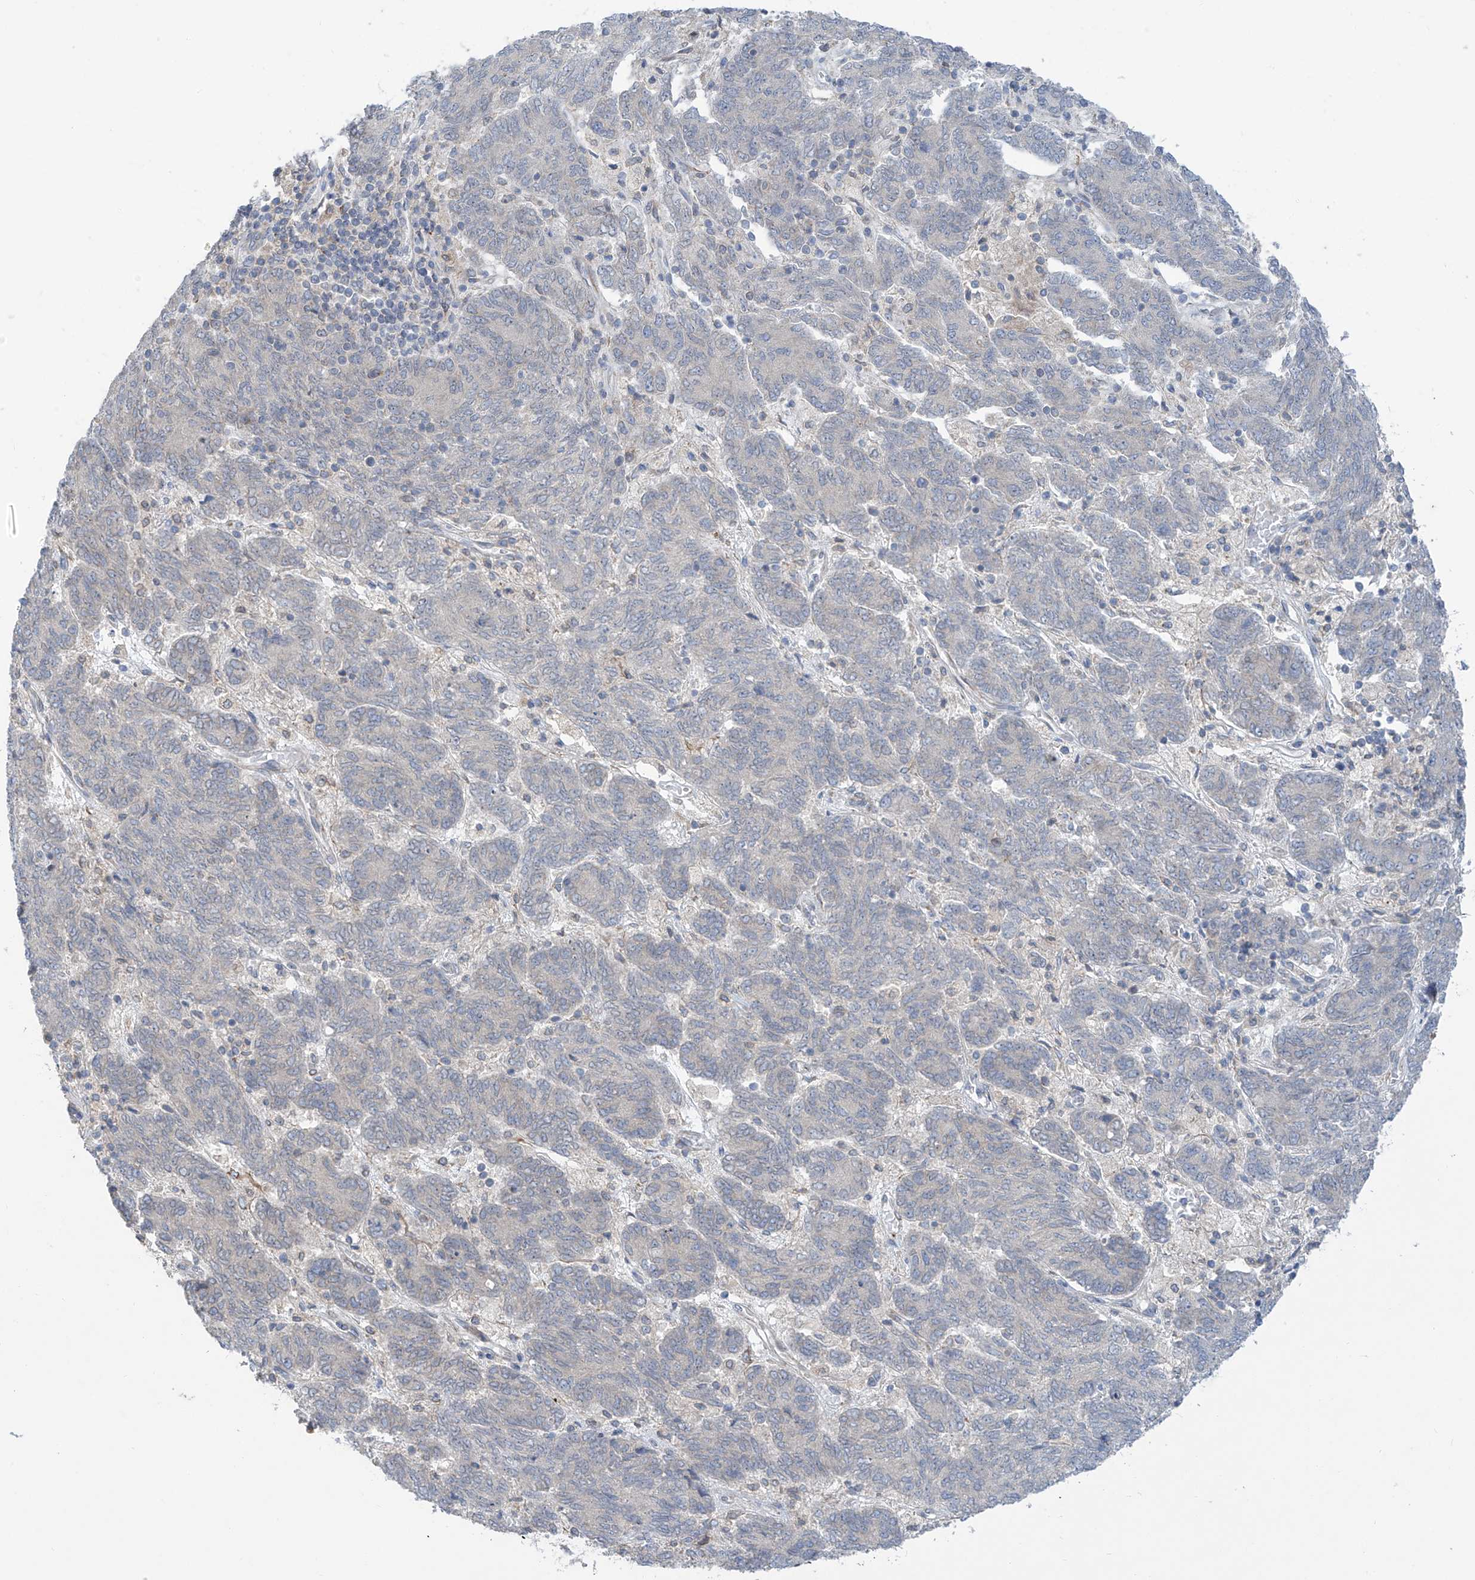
{"staining": {"intensity": "negative", "quantity": "none", "location": "none"}, "tissue": "endometrial cancer", "cell_type": "Tumor cells", "image_type": "cancer", "snomed": [{"axis": "morphology", "description": "Adenocarcinoma, NOS"}, {"axis": "topography", "description": "Endometrium"}], "caption": "Protein analysis of adenocarcinoma (endometrial) demonstrates no significant positivity in tumor cells.", "gene": "KRTAP25-1", "patient": {"sex": "female", "age": 80}}